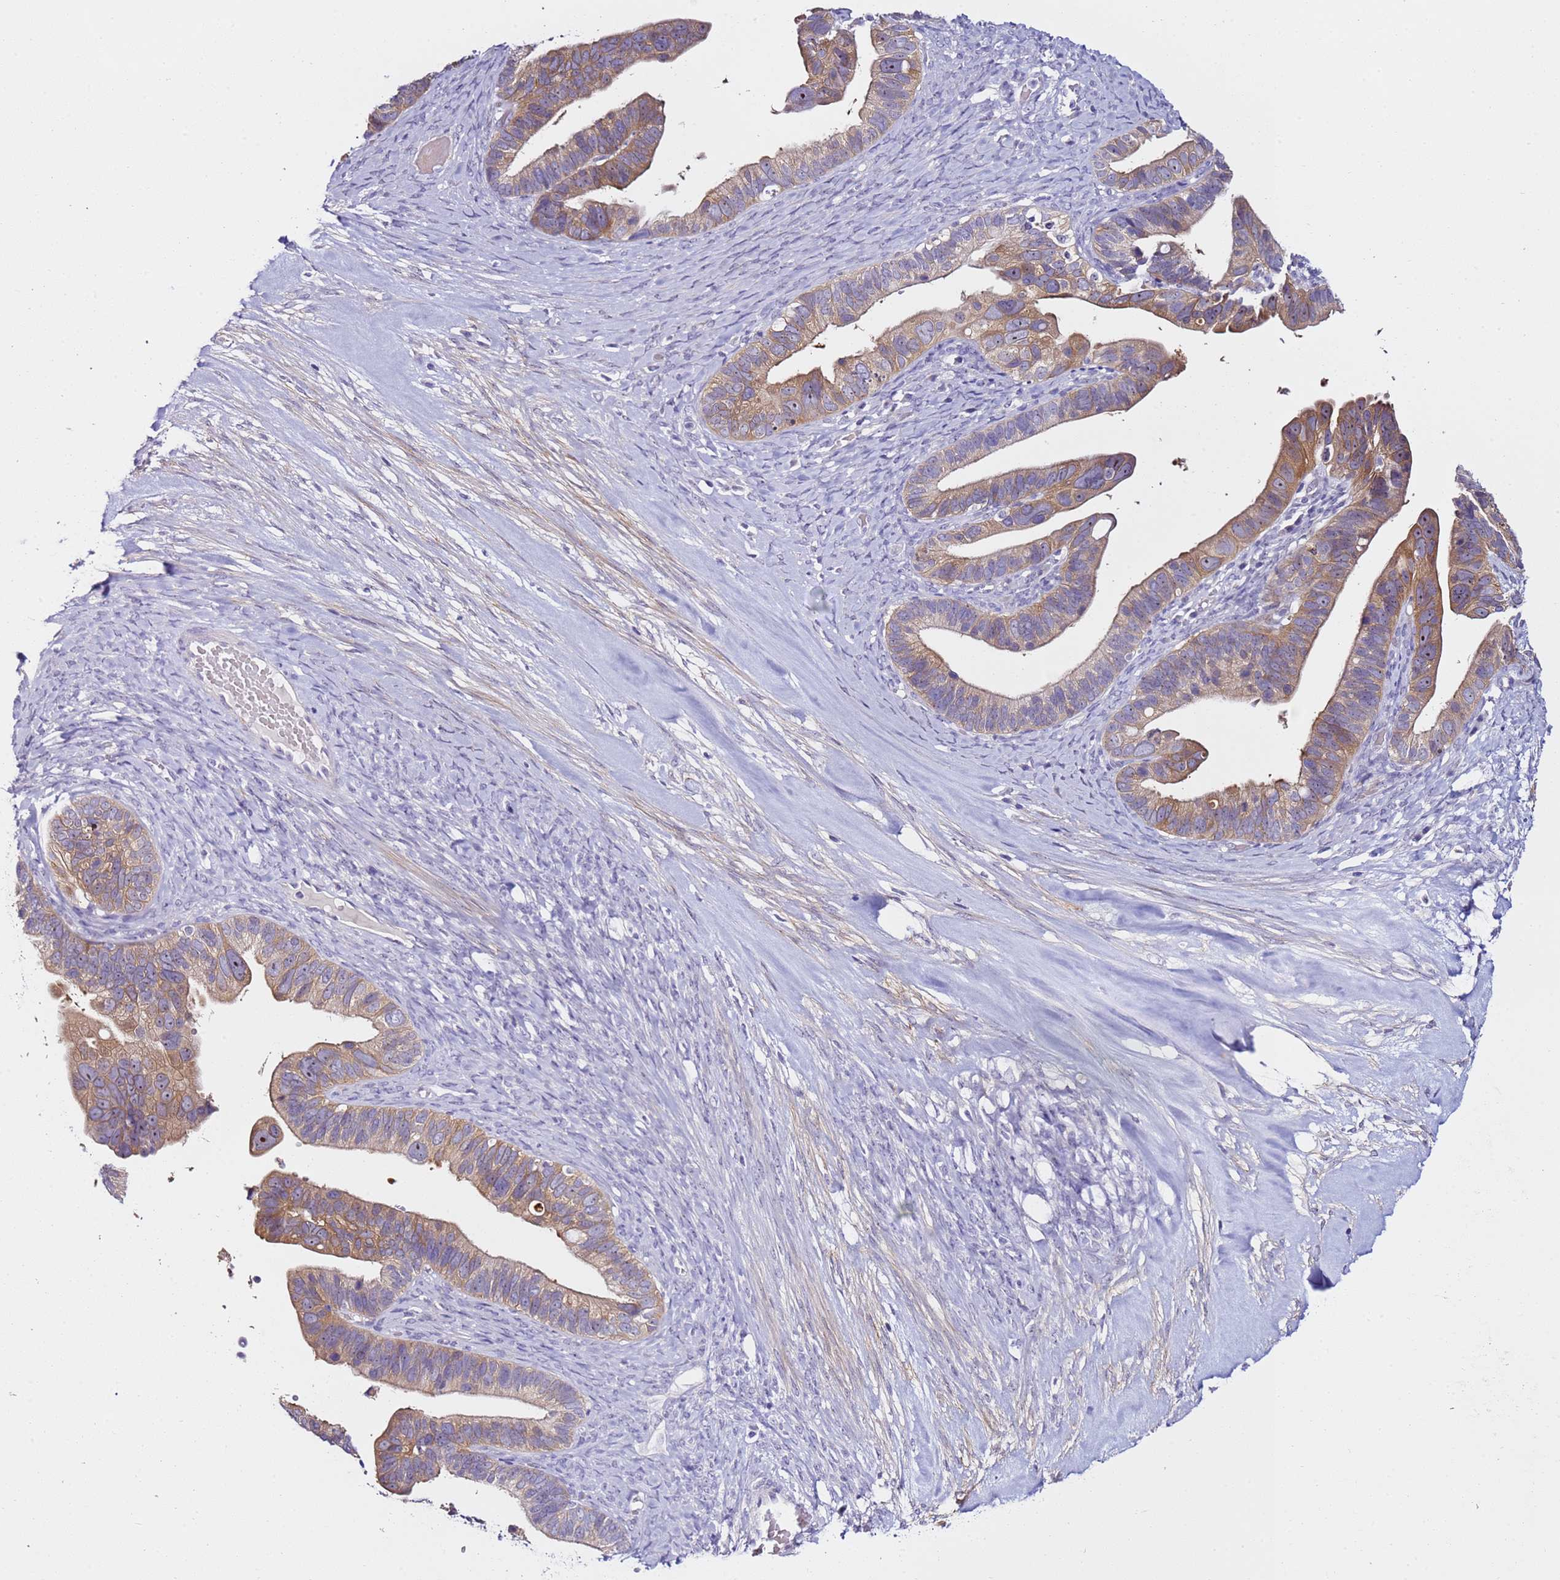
{"staining": {"intensity": "moderate", "quantity": ">75%", "location": "cytoplasmic/membranous"}, "tissue": "ovarian cancer", "cell_type": "Tumor cells", "image_type": "cancer", "snomed": [{"axis": "morphology", "description": "Cystadenocarcinoma, serous, NOS"}, {"axis": "topography", "description": "Ovary"}], "caption": "Ovarian cancer (serous cystadenocarcinoma) tissue displays moderate cytoplasmic/membranous staining in about >75% of tumor cells Using DAB (3,3'-diaminobenzidine) (brown) and hematoxylin (blue) stains, captured at high magnification using brightfield microscopy.", "gene": "HGD", "patient": {"sex": "female", "age": 56}}